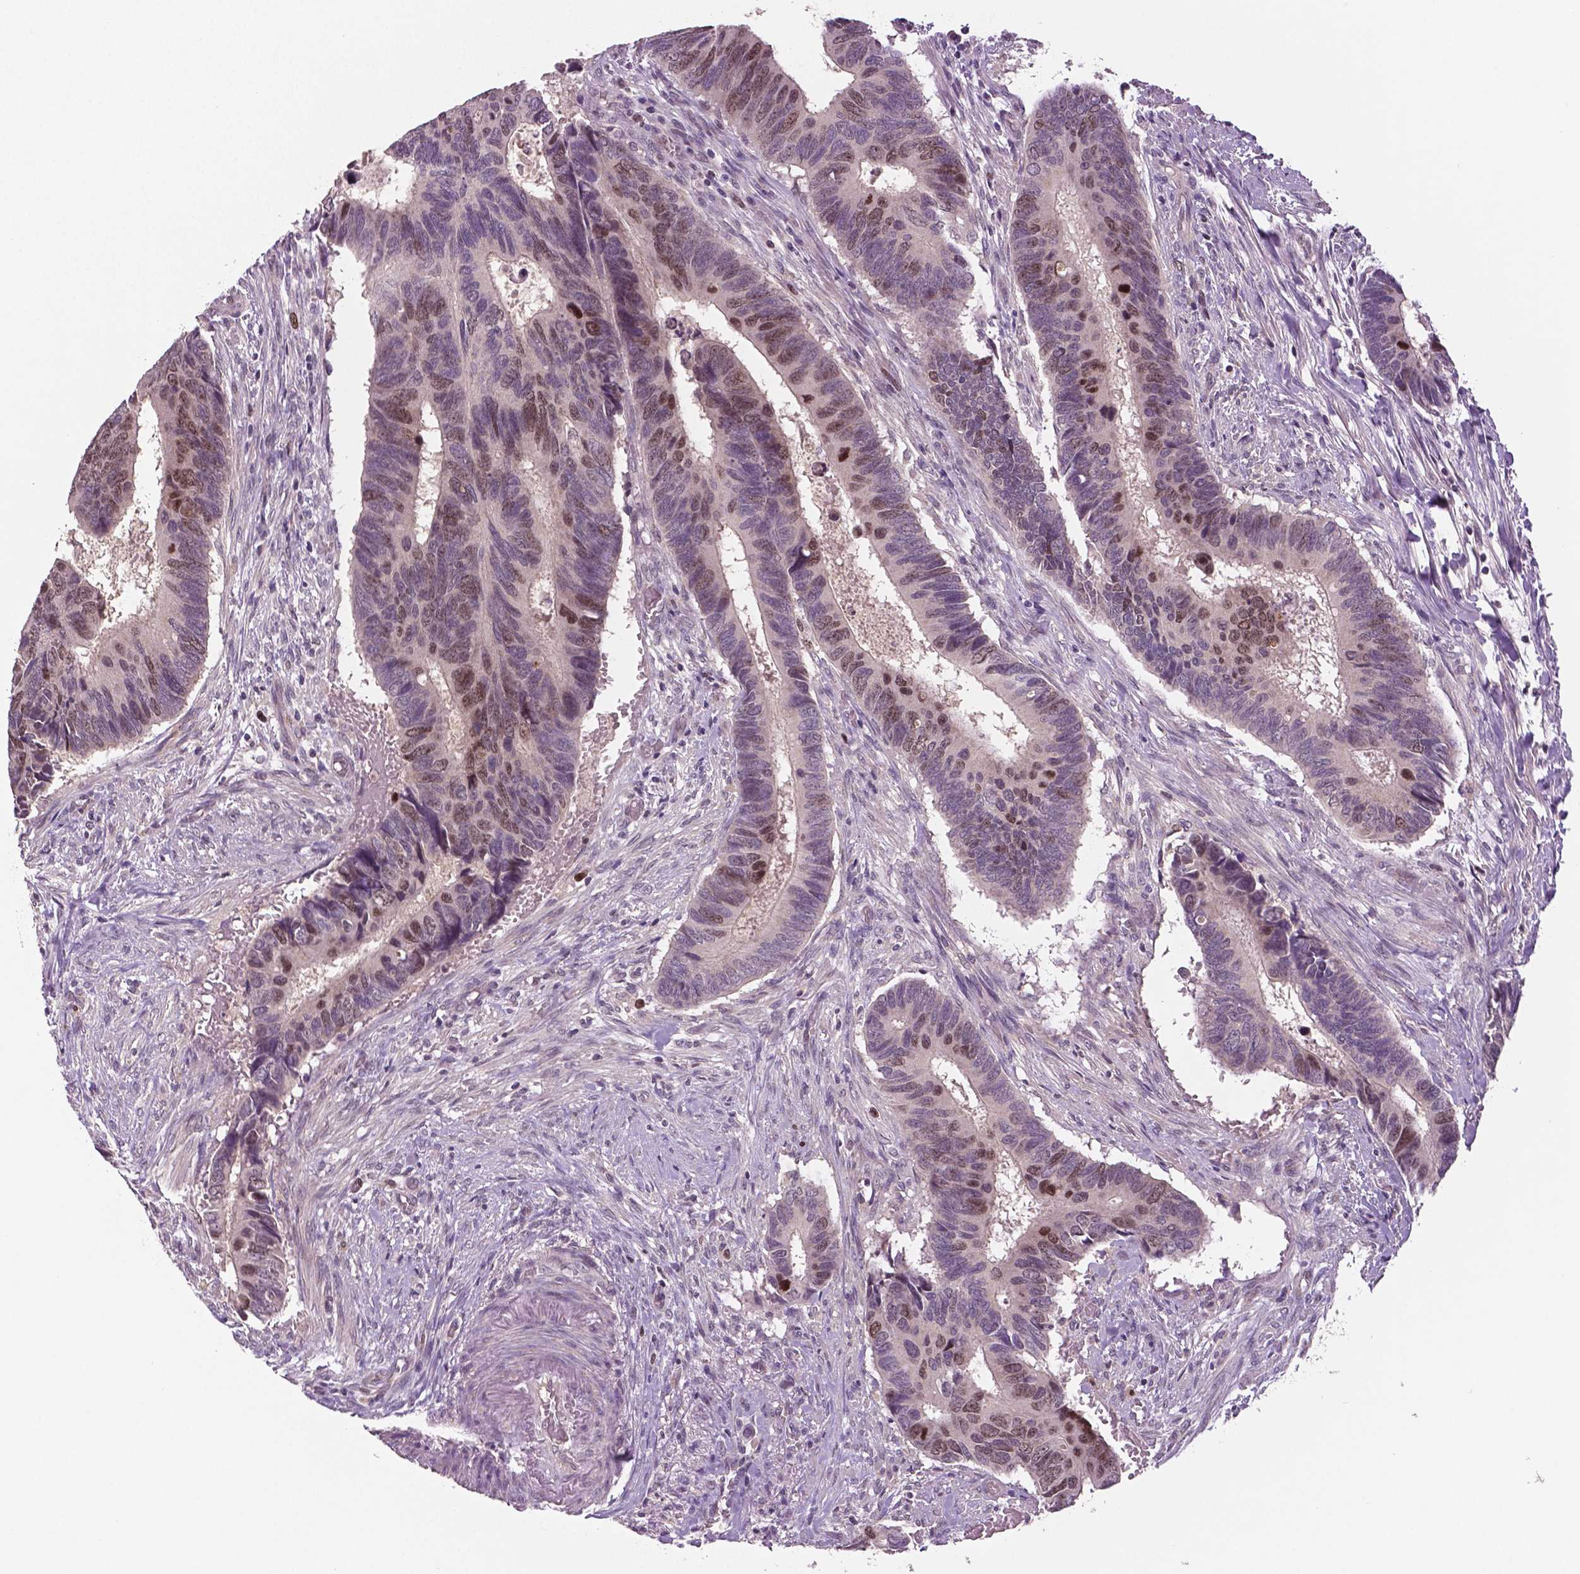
{"staining": {"intensity": "moderate", "quantity": "25%-75%", "location": "nuclear"}, "tissue": "colorectal cancer", "cell_type": "Tumor cells", "image_type": "cancer", "snomed": [{"axis": "morphology", "description": "Adenocarcinoma, NOS"}, {"axis": "topography", "description": "Colon"}], "caption": "A brown stain shows moderate nuclear staining of a protein in colorectal cancer tumor cells.", "gene": "MKI67", "patient": {"sex": "male", "age": 49}}